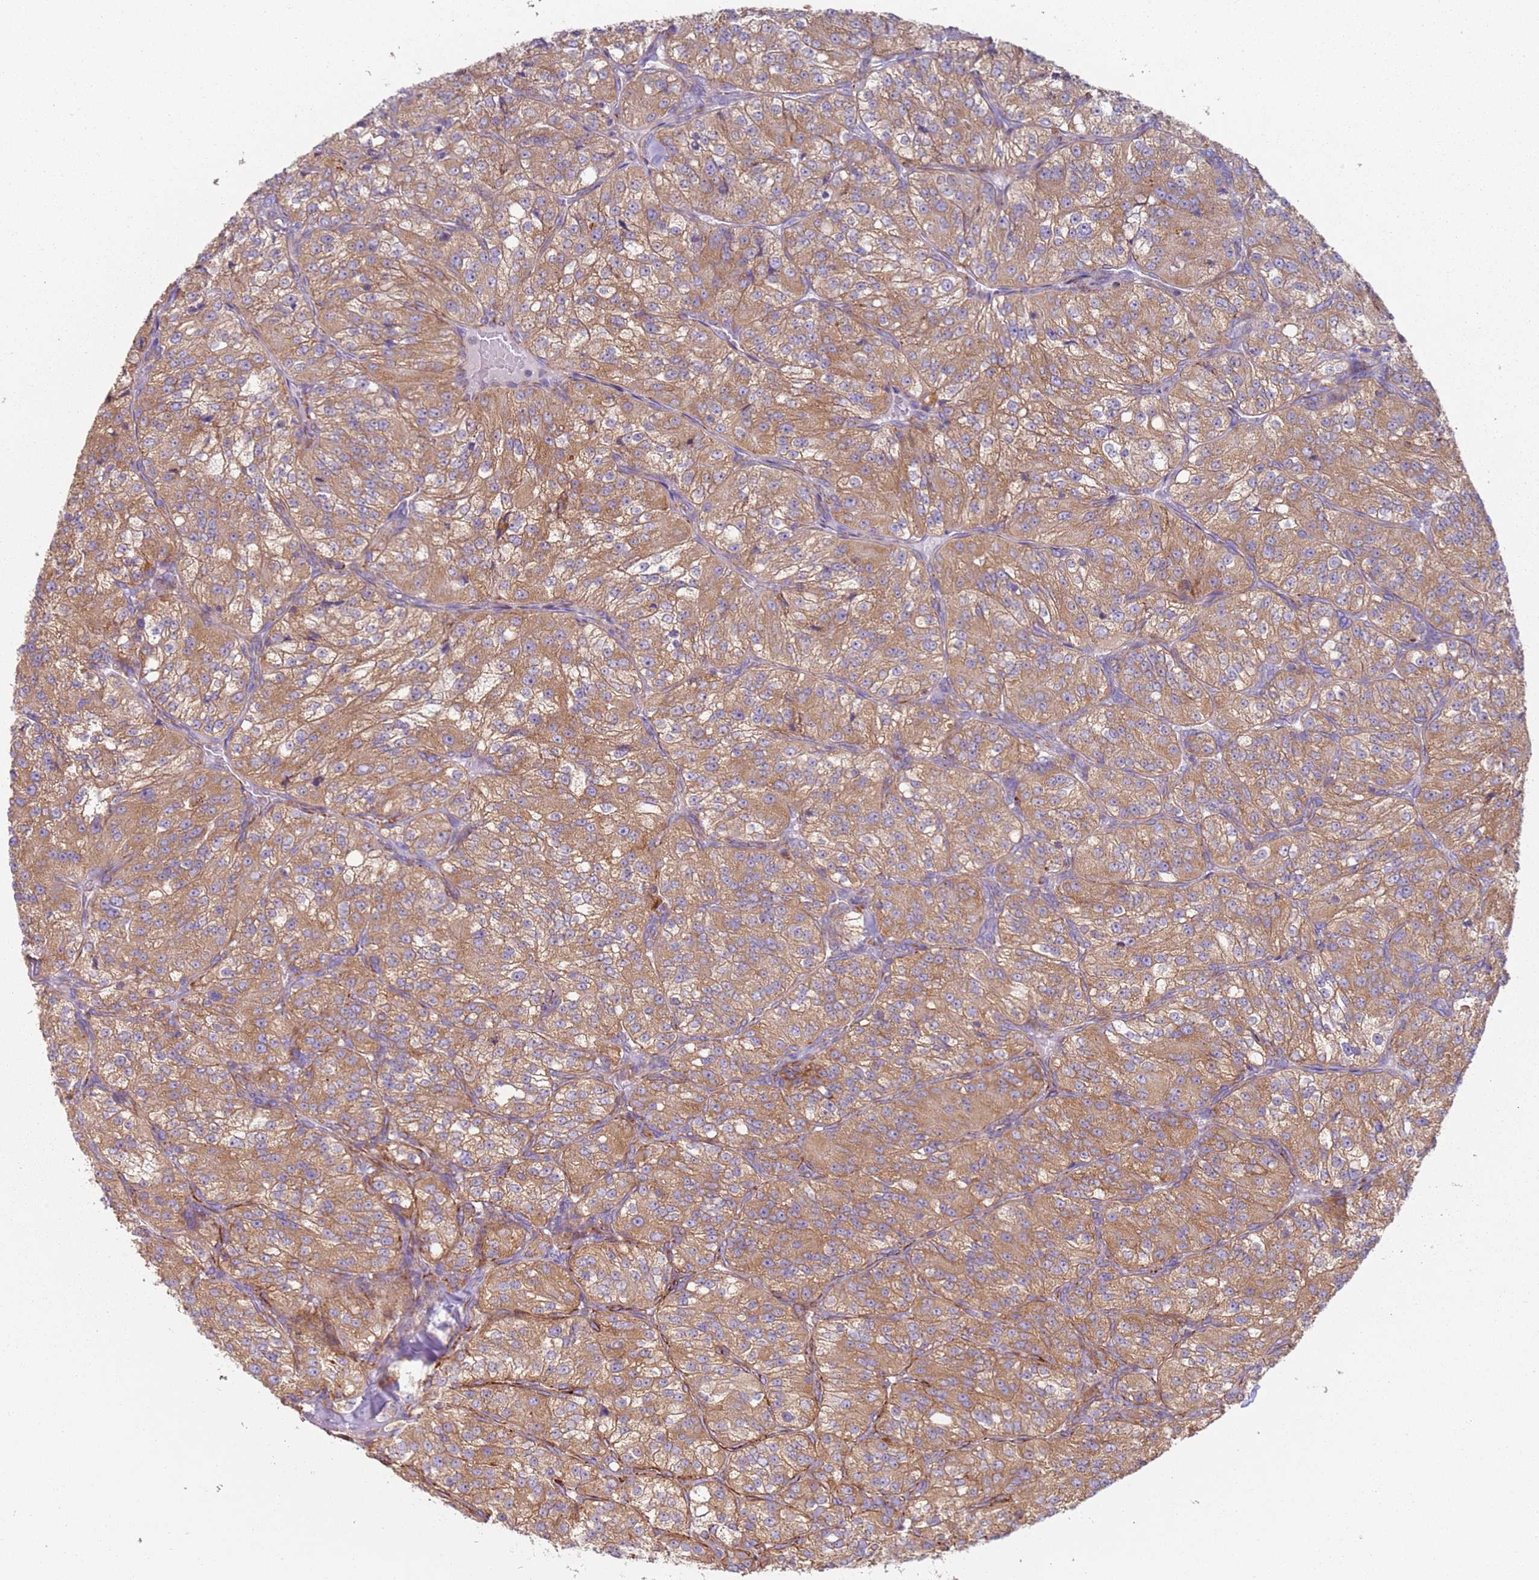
{"staining": {"intensity": "moderate", "quantity": ">75%", "location": "cytoplasmic/membranous"}, "tissue": "renal cancer", "cell_type": "Tumor cells", "image_type": "cancer", "snomed": [{"axis": "morphology", "description": "Adenocarcinoma, NOS"}, {"axis": "topography", "description": "Kidney"}], "caption": "The immunohistochemical stain shows moderate cytoplasmic/membranous staining in tumor cells of renal adenocarcinoma tissue. The staining was performed using DAB, with brown indicating positive protein expression. Nuclei are stained blue with hematoxylin.", "gene": "SNAPIN", "patient": {"sex": "female", "age": 63}}